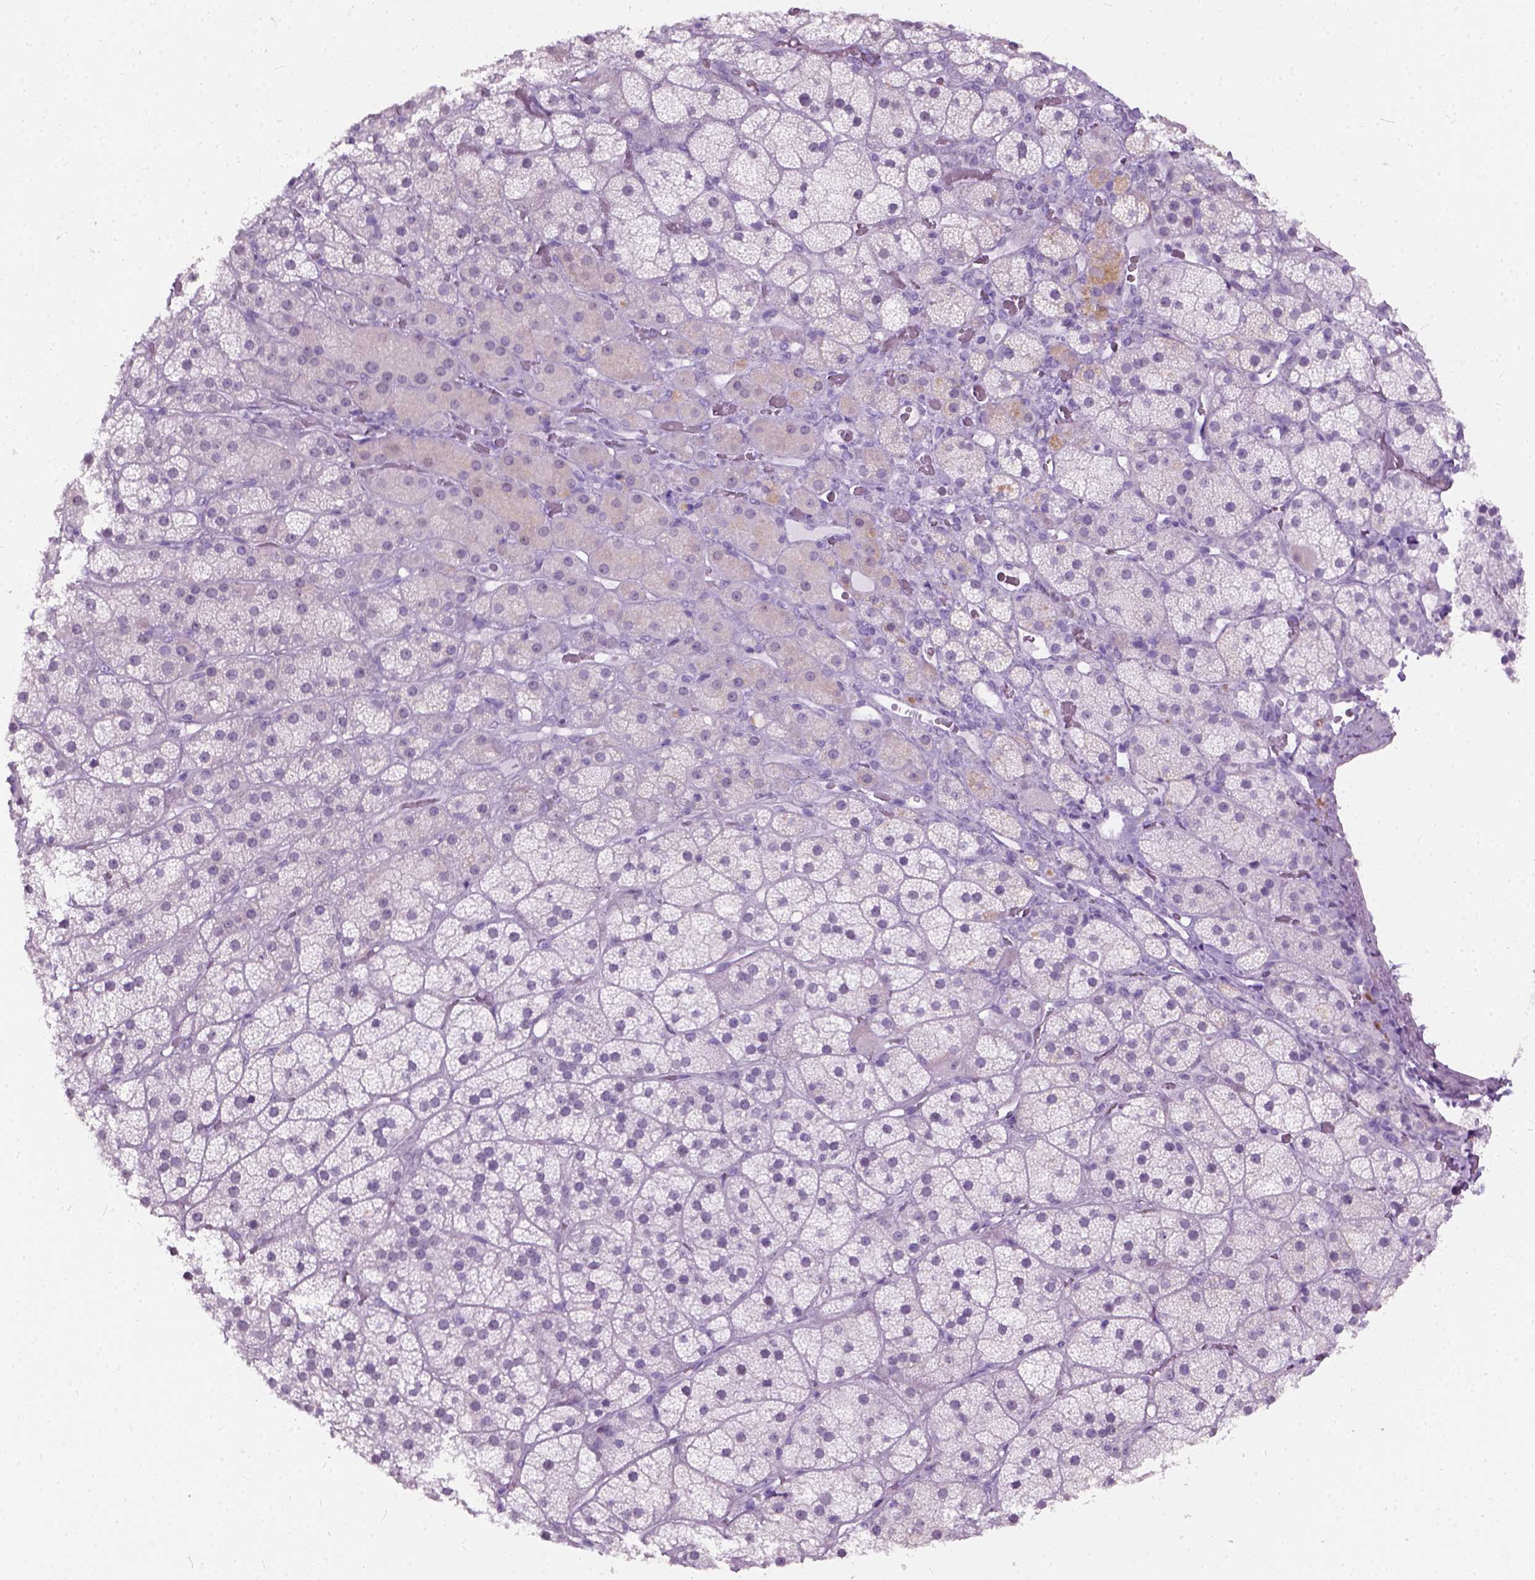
{"staining": {"intensity": "negative", "quantity": "none", "location": "none"}, "tissue": "adrenal gland", "cell_type": "Glandular cells", "image_type": "normal", "snomed": [{"axis": "morphology", "description": "Normal tissue, NOS"}, {"axis": "topography", "description": "Adrenal gland"}], "caption": "High power microscopy image of an immunohistochemistry image of benign adrenal gland, revealing no significant positivity in glandular cells. (Brightfield microscopy of DAB immunohistochemistry (IHC) at high magnification).", "gene": "AXDND1", "patient": {"sex": "male", "age": 57}}